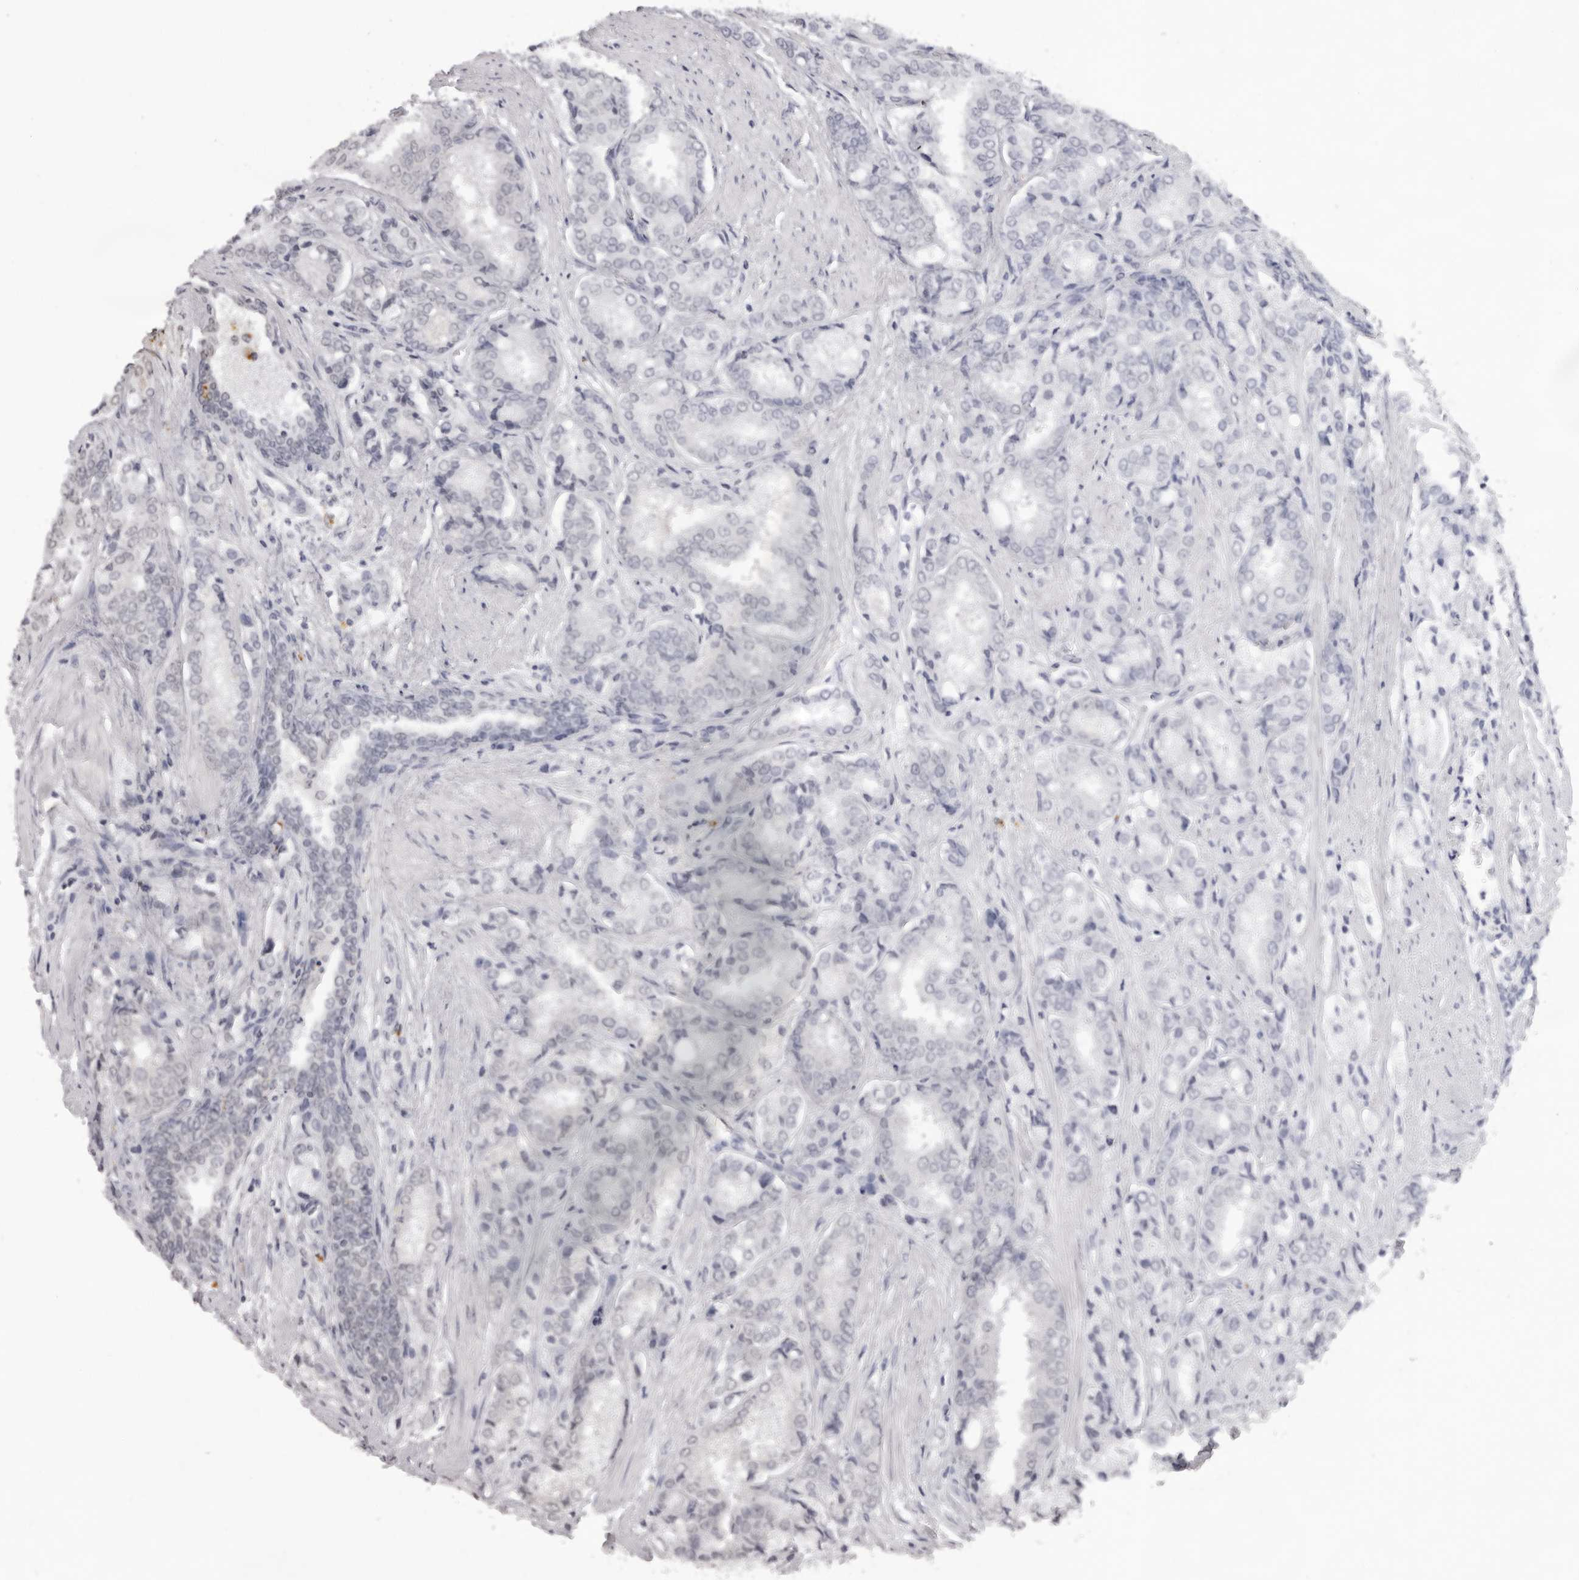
{"staining": {"intensity": "negative", "quantity": "none", "location": "none"}, "tissue": "prostate cancer", "cell_type": "Tumor cells", "image_type": "cancer", "snomed": [{"axis": "morphology", "description": "Adenocarcinoma, High grade"}, {"axis": "topography", "description": "Prostate"}], "caption": "High power microscopy micrograph of an immunohistochemistry (IHC) histopathology image of prostate adenocarcinoma (high-grade), revealing no significant positivity in tumor cells. (DAB immunohistochemistry, high magnification).", "gene": "NTM", "patient": {"sex": "male", "age": 50}}